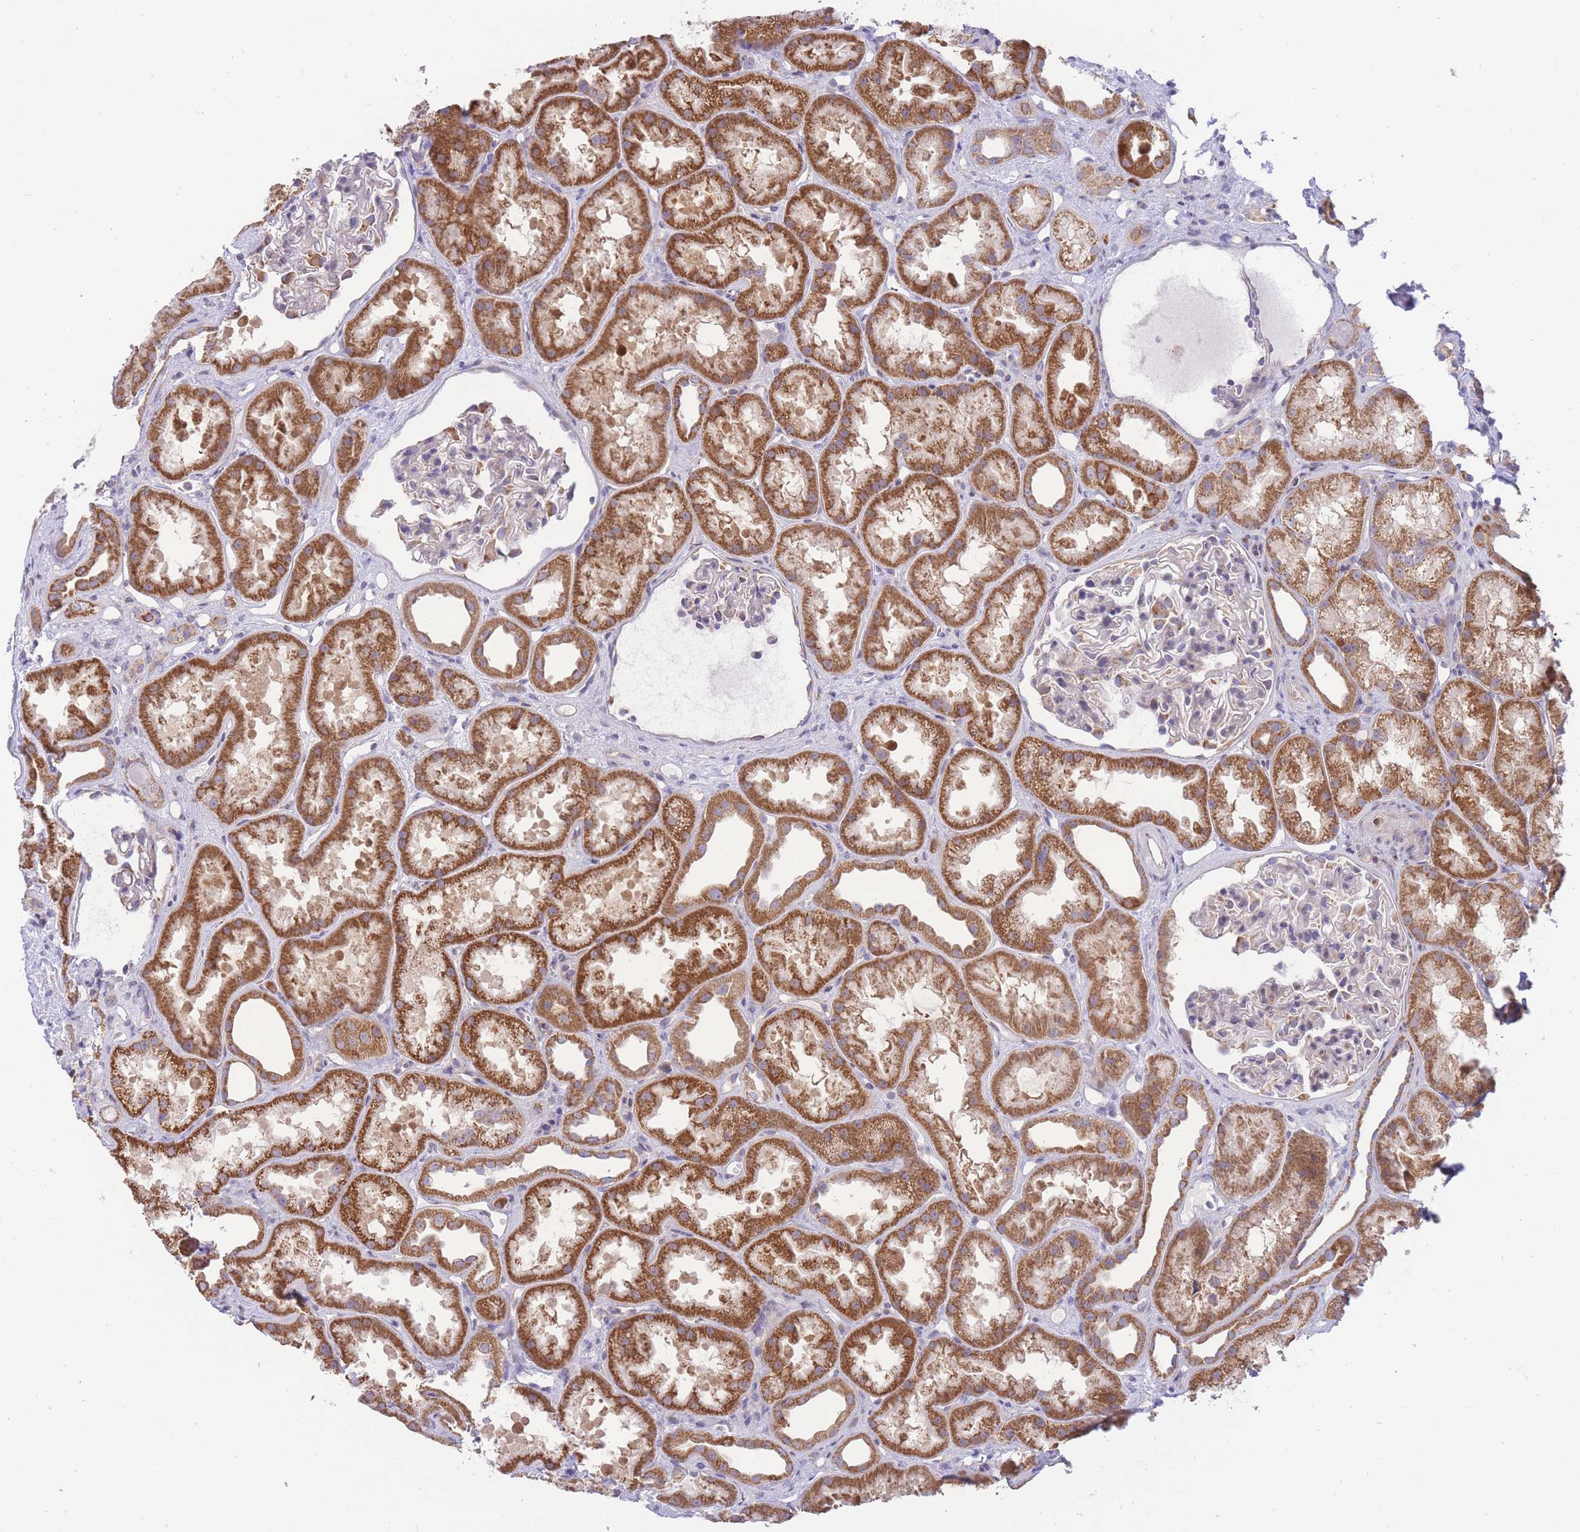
{"staining": {"intensity": "moderate", "quantity": "<25%", "location": "cytoplasmic/membranous"}, "tissue": "kidney", "cell_type": "Cells in glomeruli", "image_type": "normal", "snomed": [{"axis": "morphology", "description": "Normal tissue, NOS"}, {"axis": "topography", "description": "Kidney"}], "caption": "A brown stain shows moderate cytoplasmic/membranous staining of a protein in cells in glomeruli of benign human kidney.", "gene": "BOLA2B", "patient": {"sex": "male", "age": 61}}